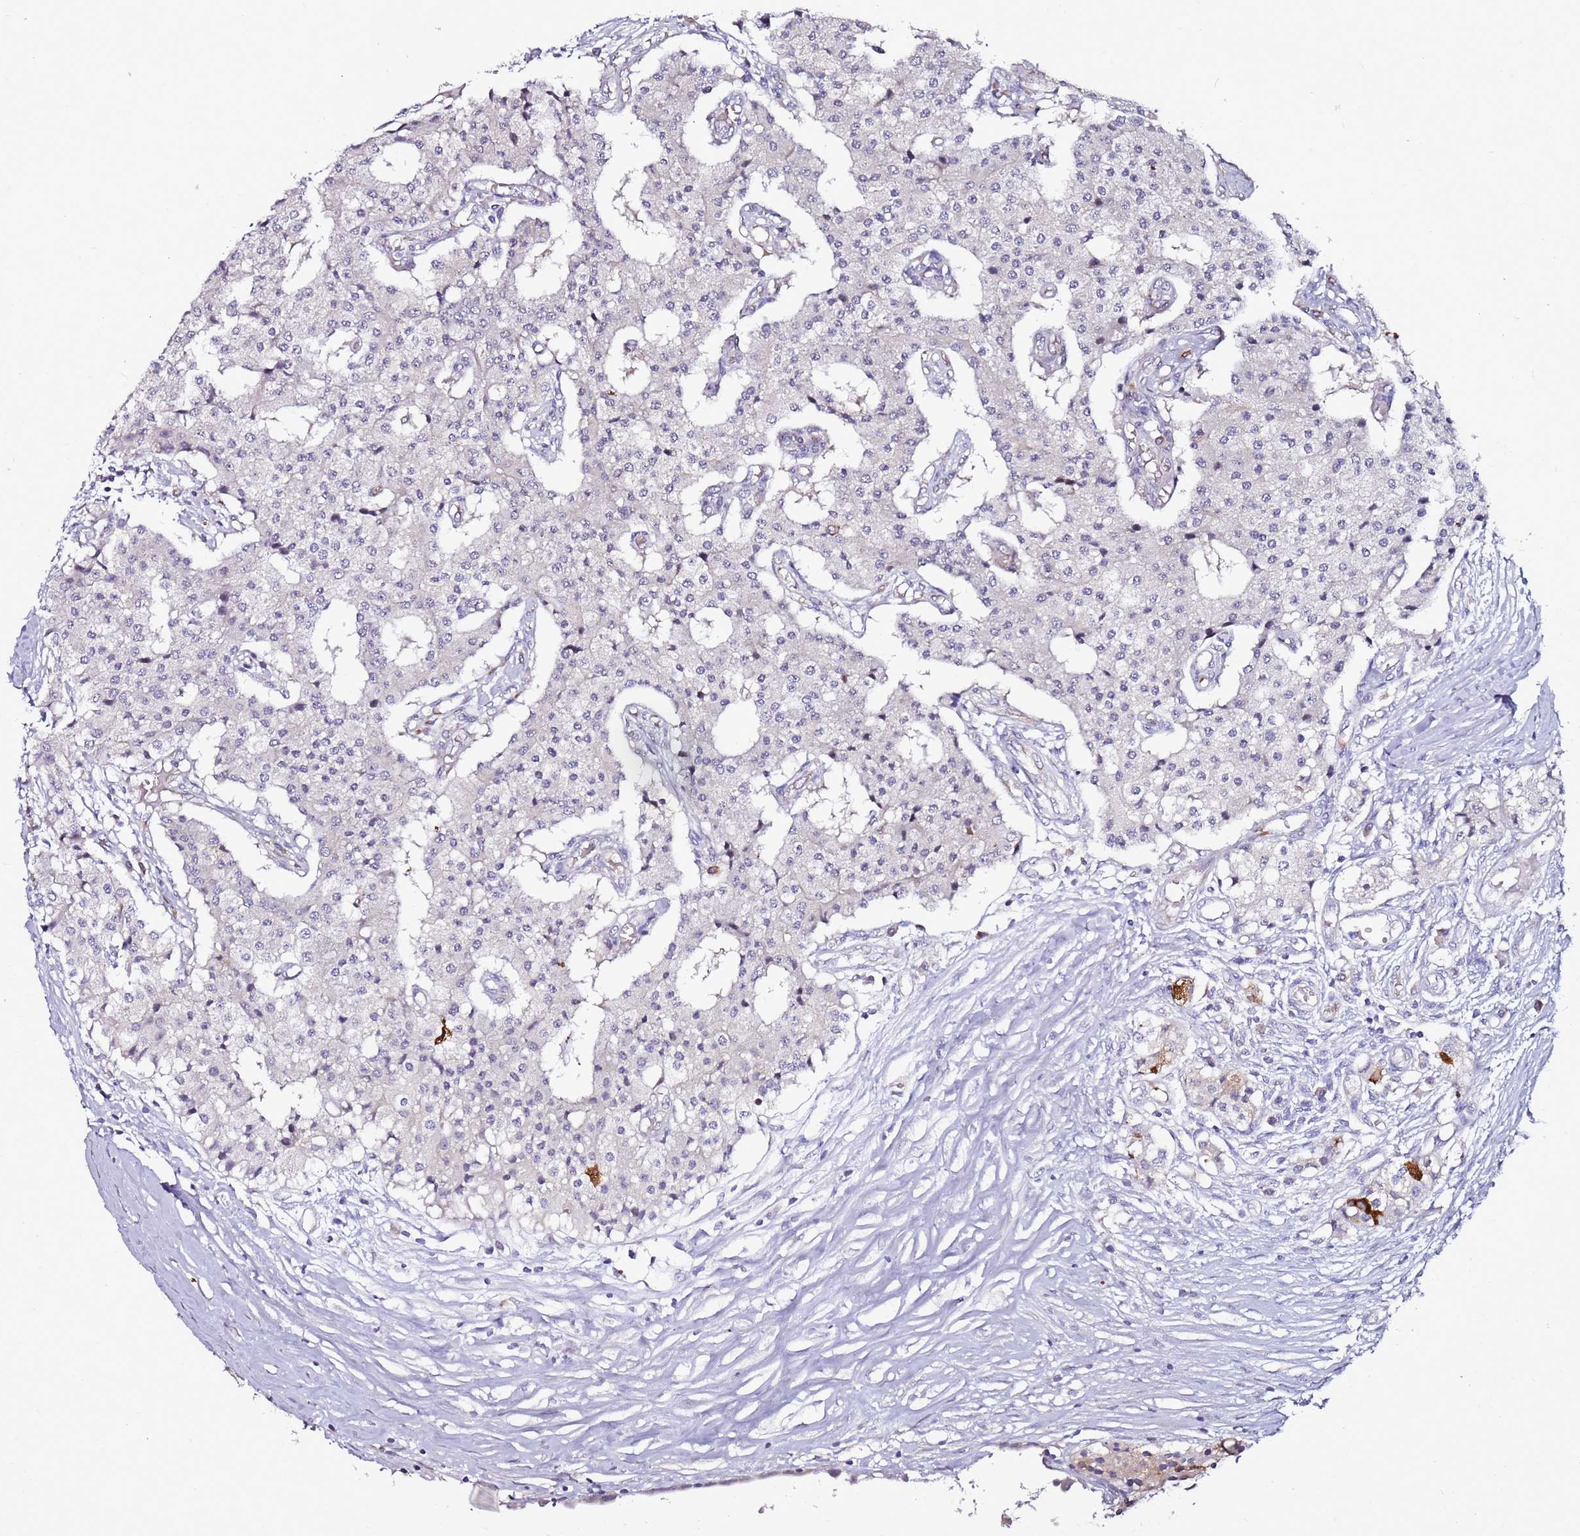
{"staining": {"intensity": "negative", "quantity": "none", "location": "none"}, "tissue": "carcinoid", "cell_type": "Tumor cells", "image_type": "cancer", "snomed": [{"axis": "morphology", "description": "Carcinoid, malignant, NOS"}, {"axis": "topography", "description": "Colon"}], "caption": "A high-resolution histopathology image shows IHC staining of carcinoid, which exhibits no significant positivity in tumor cells.", "gene": "SRRM5", "patient": {"sex": "female", "age": 52}}